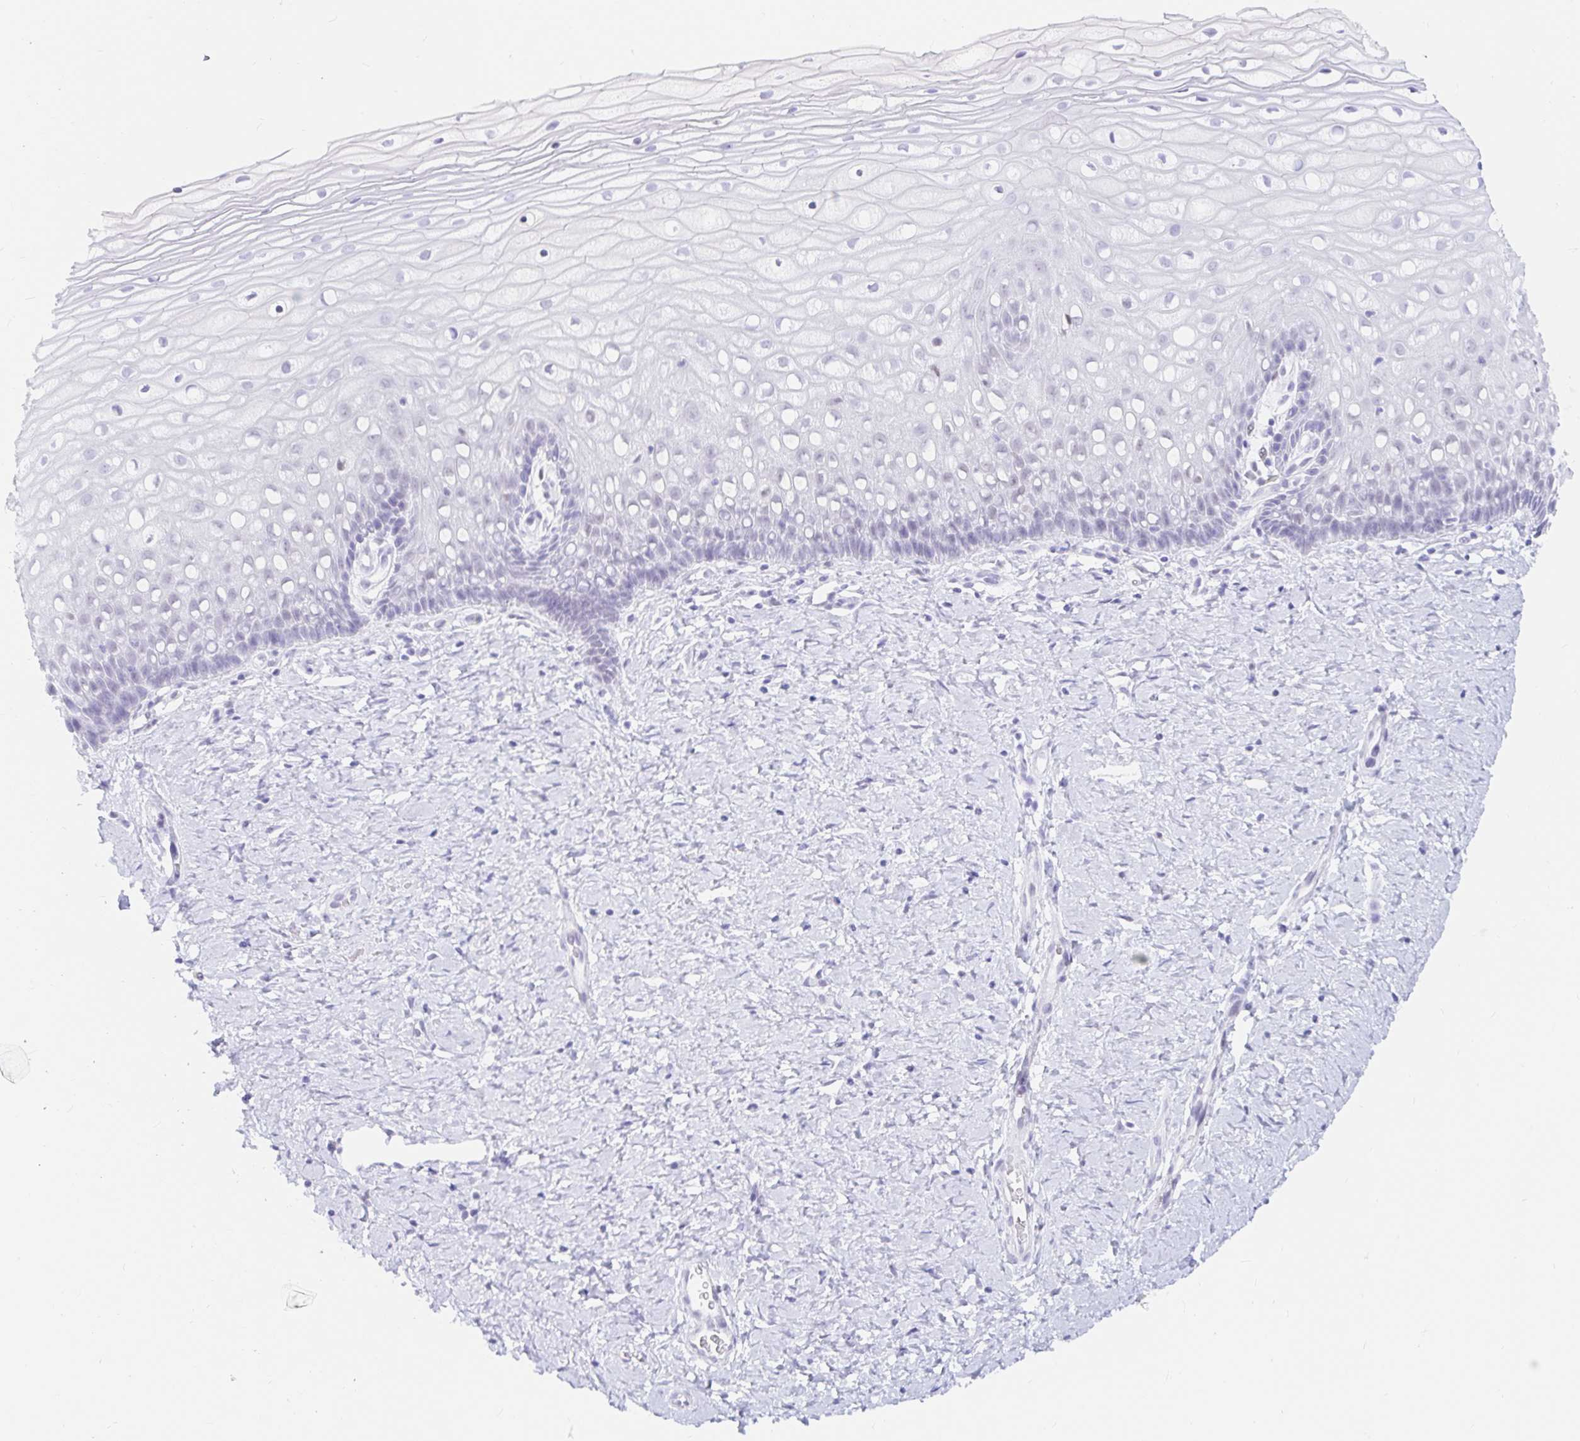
{"staining": {"intensity": "moderate", "quantity": ">75%", "location": "nuclear"}, "tissue": "cervix", "cell_type": "Glandular cells", "image_type": "normal", "snomed": [{"axis": "morphology", "description": "Normal tissue, NOS"}, {"axis": "topography", "description": "Cervix"}], "caption": "Human cervix stained for a protein (brown) exhibits moderate nuclear positive staining in about >75% of glandular cells.", "gene": "OR6T1", "patient": {"sex": "female", "age": 37}}